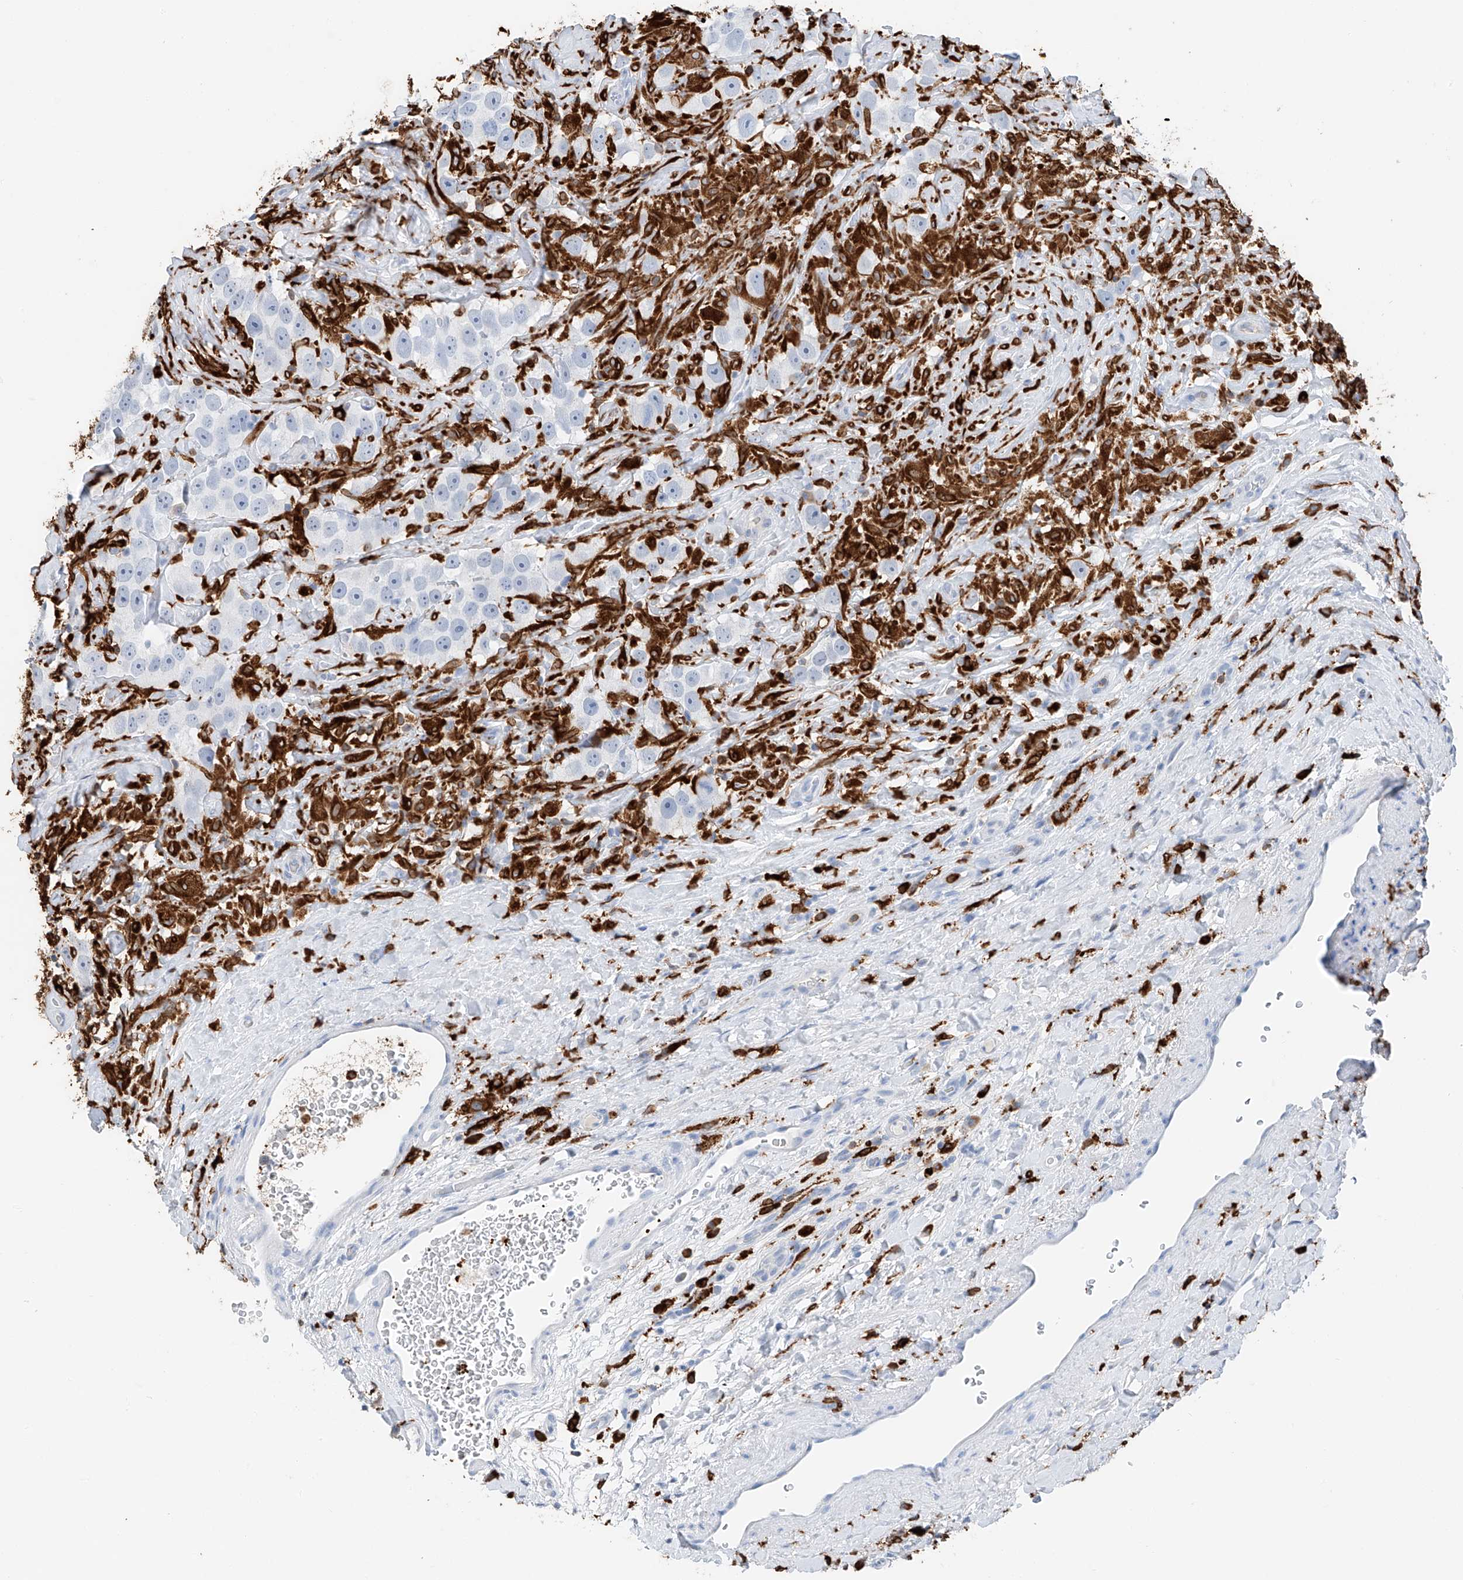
{"staining": {"intensity": "negative", "quantity": "none", "location": "none"}, "tissue": "testis cancer", "cell_type": "Tumor cells", "image_type": "cancer", "snomed": [{"axis": "morphology", "description": "Seminoma, NOS"}, {"axis": "topography", "description": "Testis"}], "caption": "Image shows no protein staining in tumor cells of testis seminoma tissue.", "gene": "TBXAS1", "patient": {"sex": "male", "age": 49}}